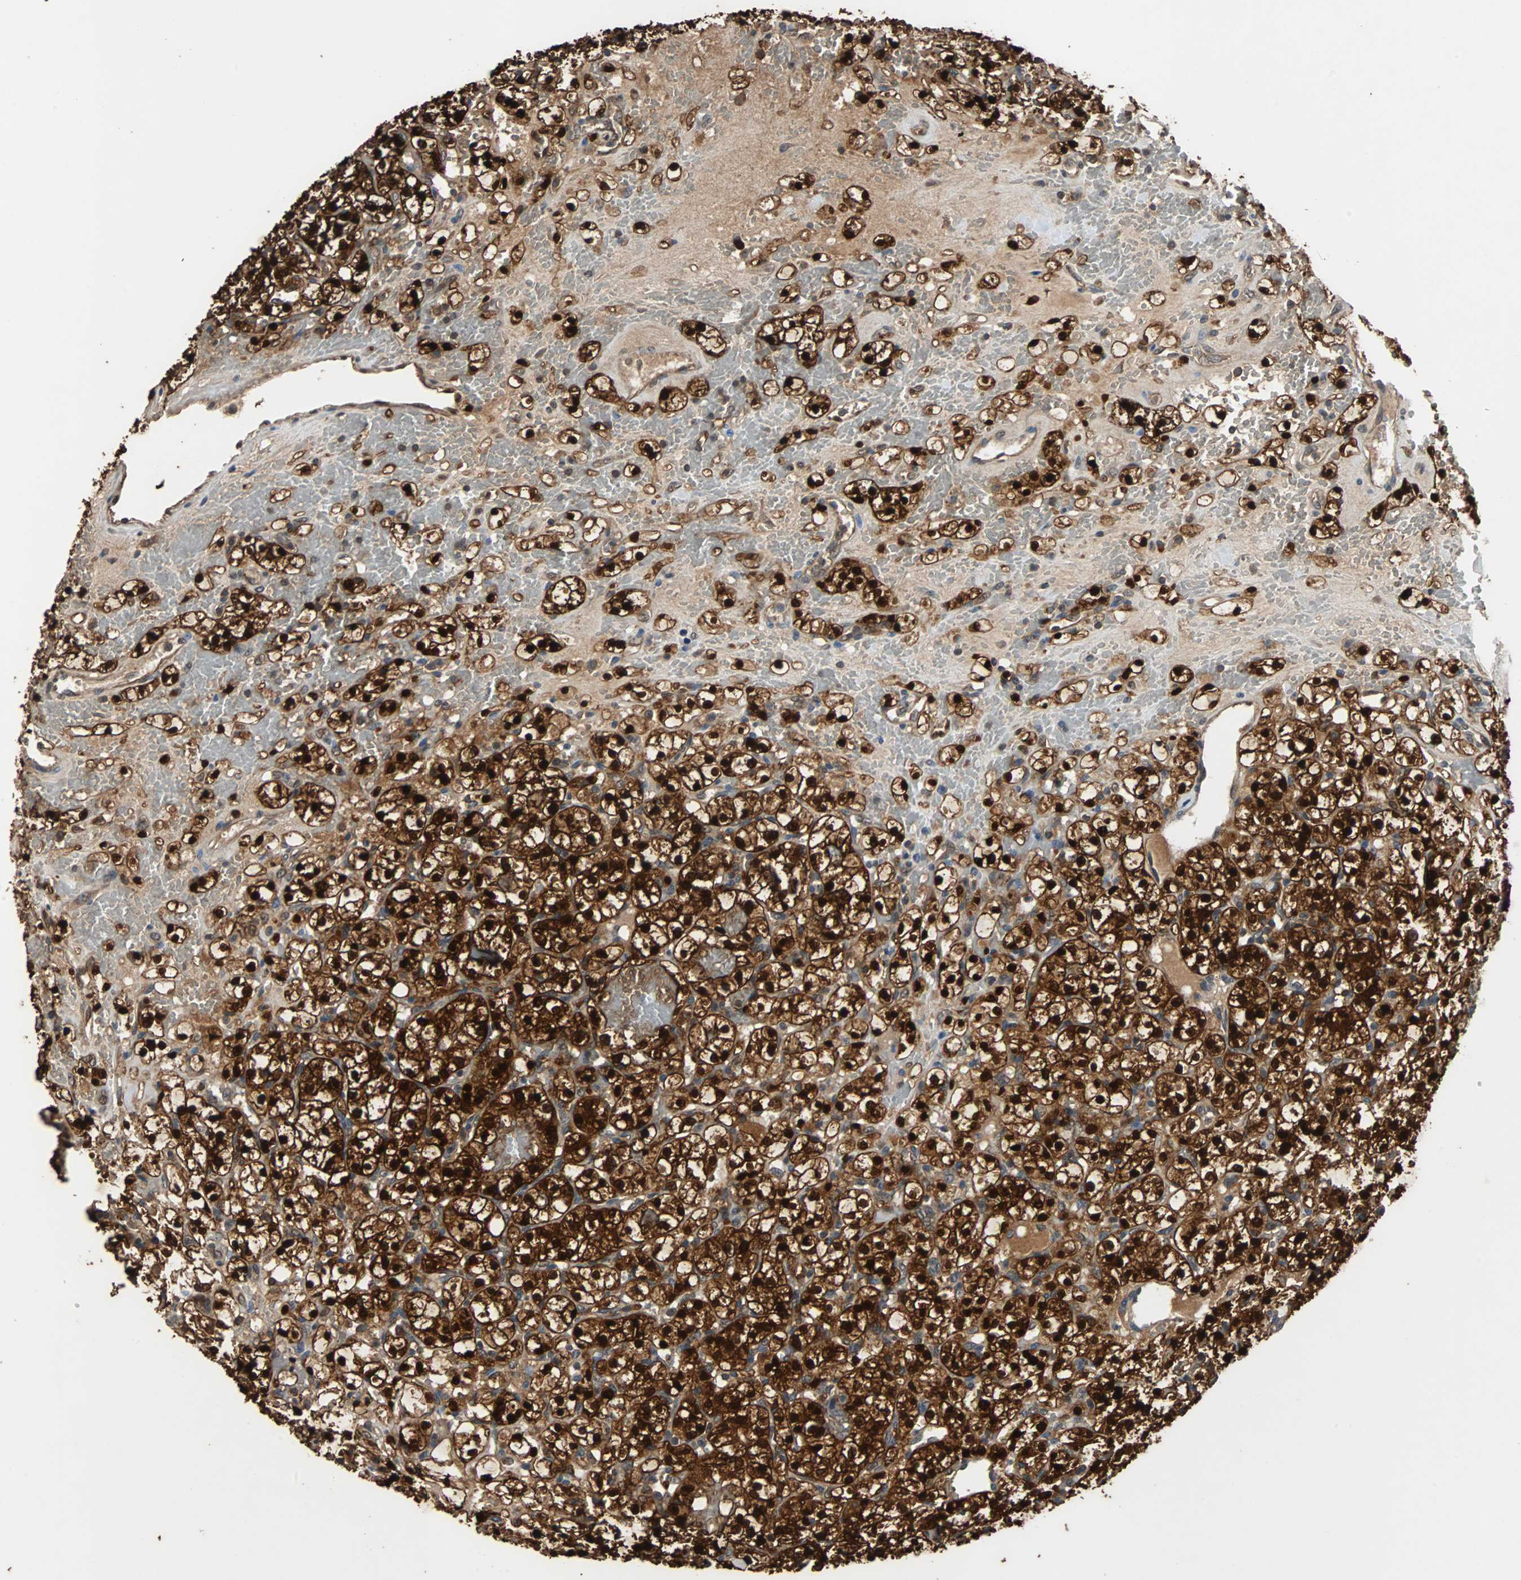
{"staining": {"intensity": "strong", "quantity": ">75%", "location": "cytoplasmic/membranous,nuclear"}, "tissue": "renal cancer", "cell_type": "Tumor cells", "image_type": "cancer", "snomed": [{"axis": "morphology", "description": "Adenocarcinoma, NOS"}, {"axis": "topography", "description": "Kidney"}], "caption": "Renal cancer stained with immunohistochemistry shows strong cytoplasmic/membranous and nuclear positivity in approximately >75% of tumor cells.", "gene": "NDRG1", "patient": {"sex": "female", "age": 60}}